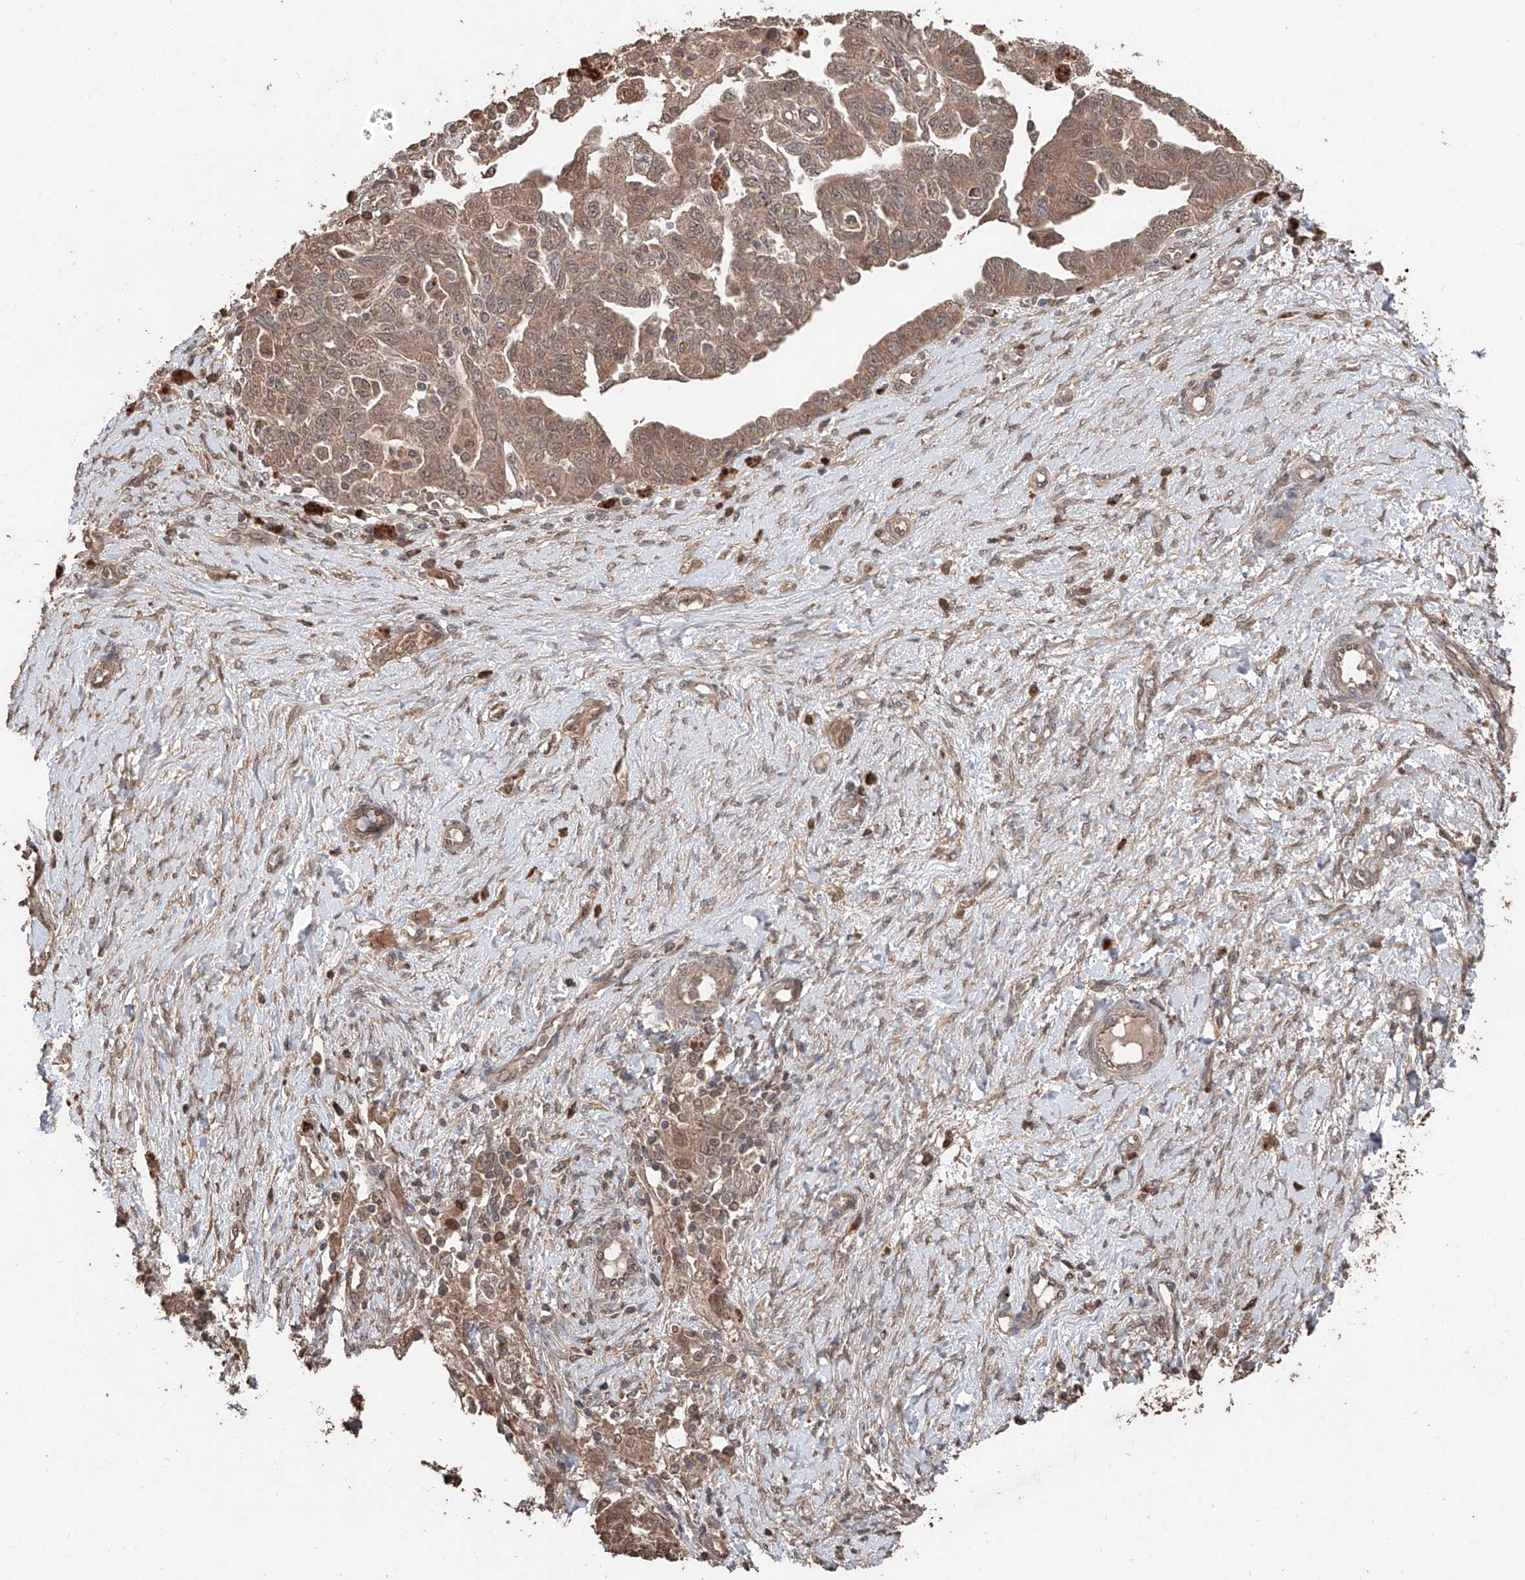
{"staining": {"intensity": "moderate", "quantity": ">75%", "location": "cytoplasmic/membranous,nuclear"}, "tissue": "ovarian cancer", "cell_type": "Tumor cells", "image_type": "cancer", "snomed": [{"axis": "morphology", "description": "Carcinoma, NOS"}, {"axis": "morphology", "description": "Cystadenocarcinoma, serous, NOS"}, {"axis": "topography", "description": "Ovary"}], "caption": "High-magnification brightfield microscopy of ovarian carcinoma stained with DAB (3,3'-diaminobenzidine) (brown) and counterstained with hematoxylin (blue). tumor cells exhibit moderate cytoplasmic/membranous and nuclear expression is present in approximately>75% of cells.", "gene": "FAM135A", "patient": {"sex": "female", "age": 69}}